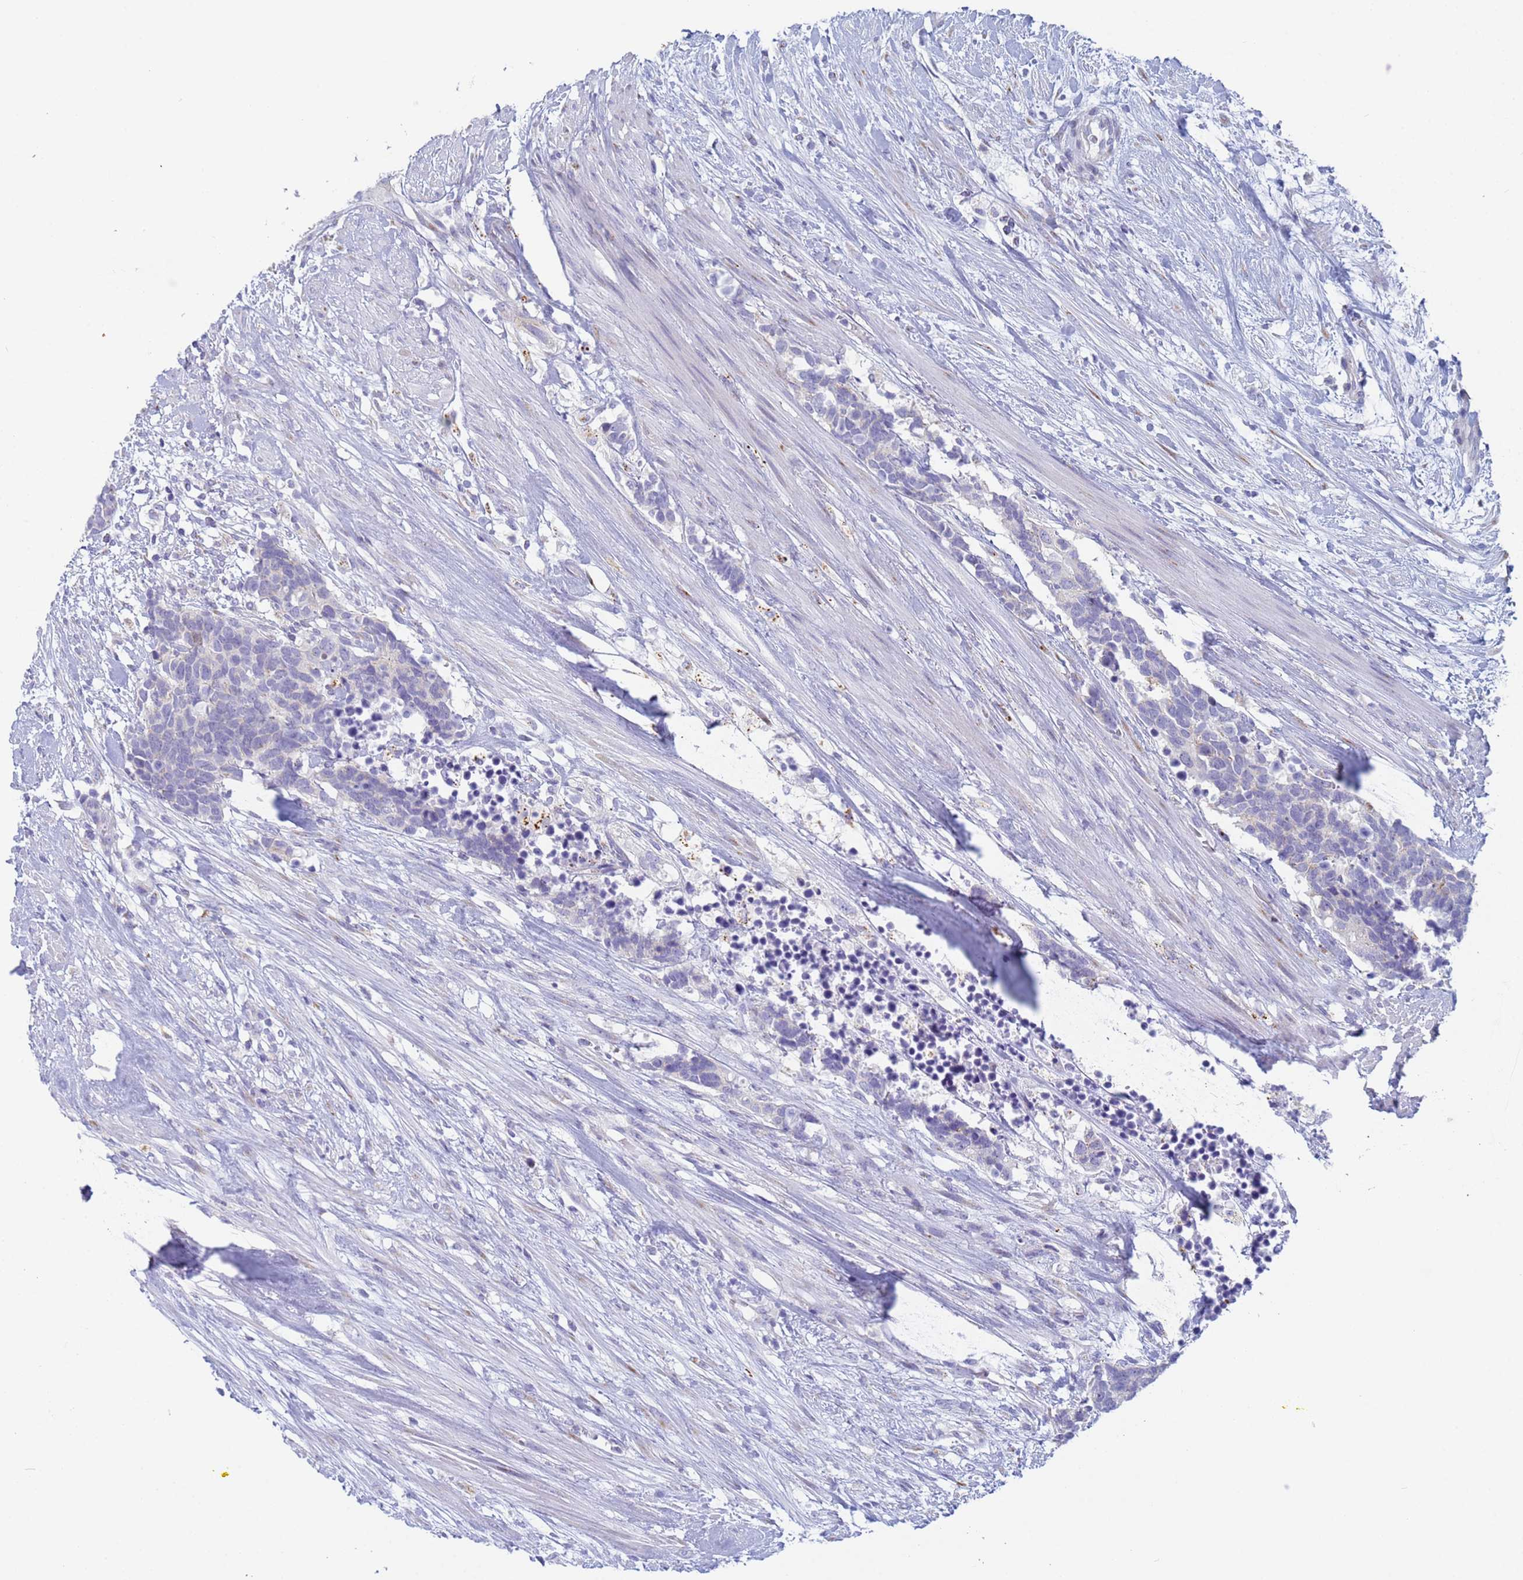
{"staining": {"intensity": "negative", "quantity": "none", "location": "none"}, "tissue": "carcinoid", "cell_type": "Tumor cells", "image_type": "cancer", "snomed": [{"axis": "morphology", "description": "Carcinoma, NOS"}, {"axis": "morphology", "description": "Carcinoid, malignant, NOS"}, {"axis": "topography", "description": "Prostate"}], "caption": "Tumor cells are negative for protein expression in human carcinoma.", "gene": "CR1", "patient": {"sex": "male", "age": 57}}